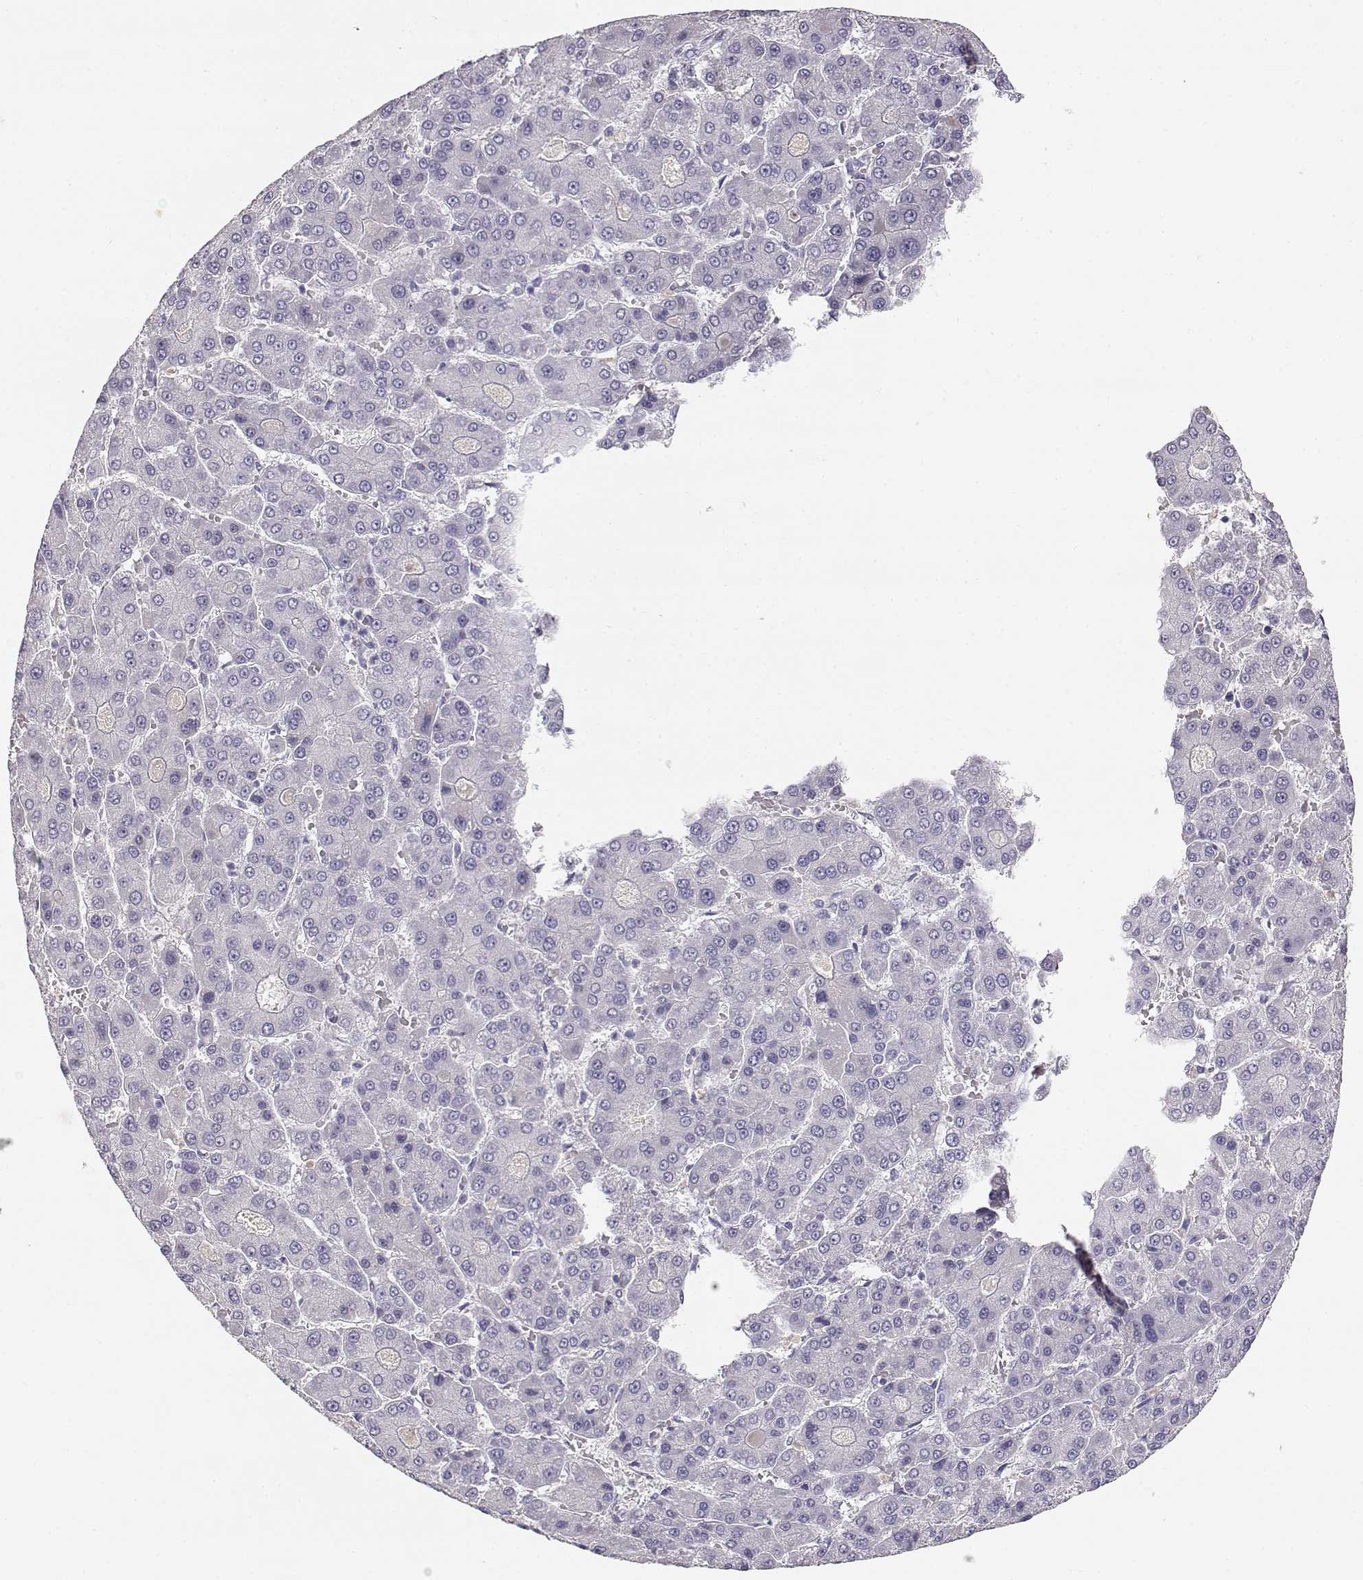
{"staining": {"intensity": "negative", "quantity": "none", "location": "none"}, "tissue": "liver cancer", "cell_type": "Tumor cells", "image_type": "cancer", "snomed": [{"axis": "morphology", "description": "Carcinoma, Hepatocellular, NOS"}, {"axis": "topography", "description": "Liver"}], "caption": "Protein analysis of liver cancer reveals no significant expression in tumor cells.", "gene": "SLCO6A1", "patient": {"sex": "male", "age": 70}}